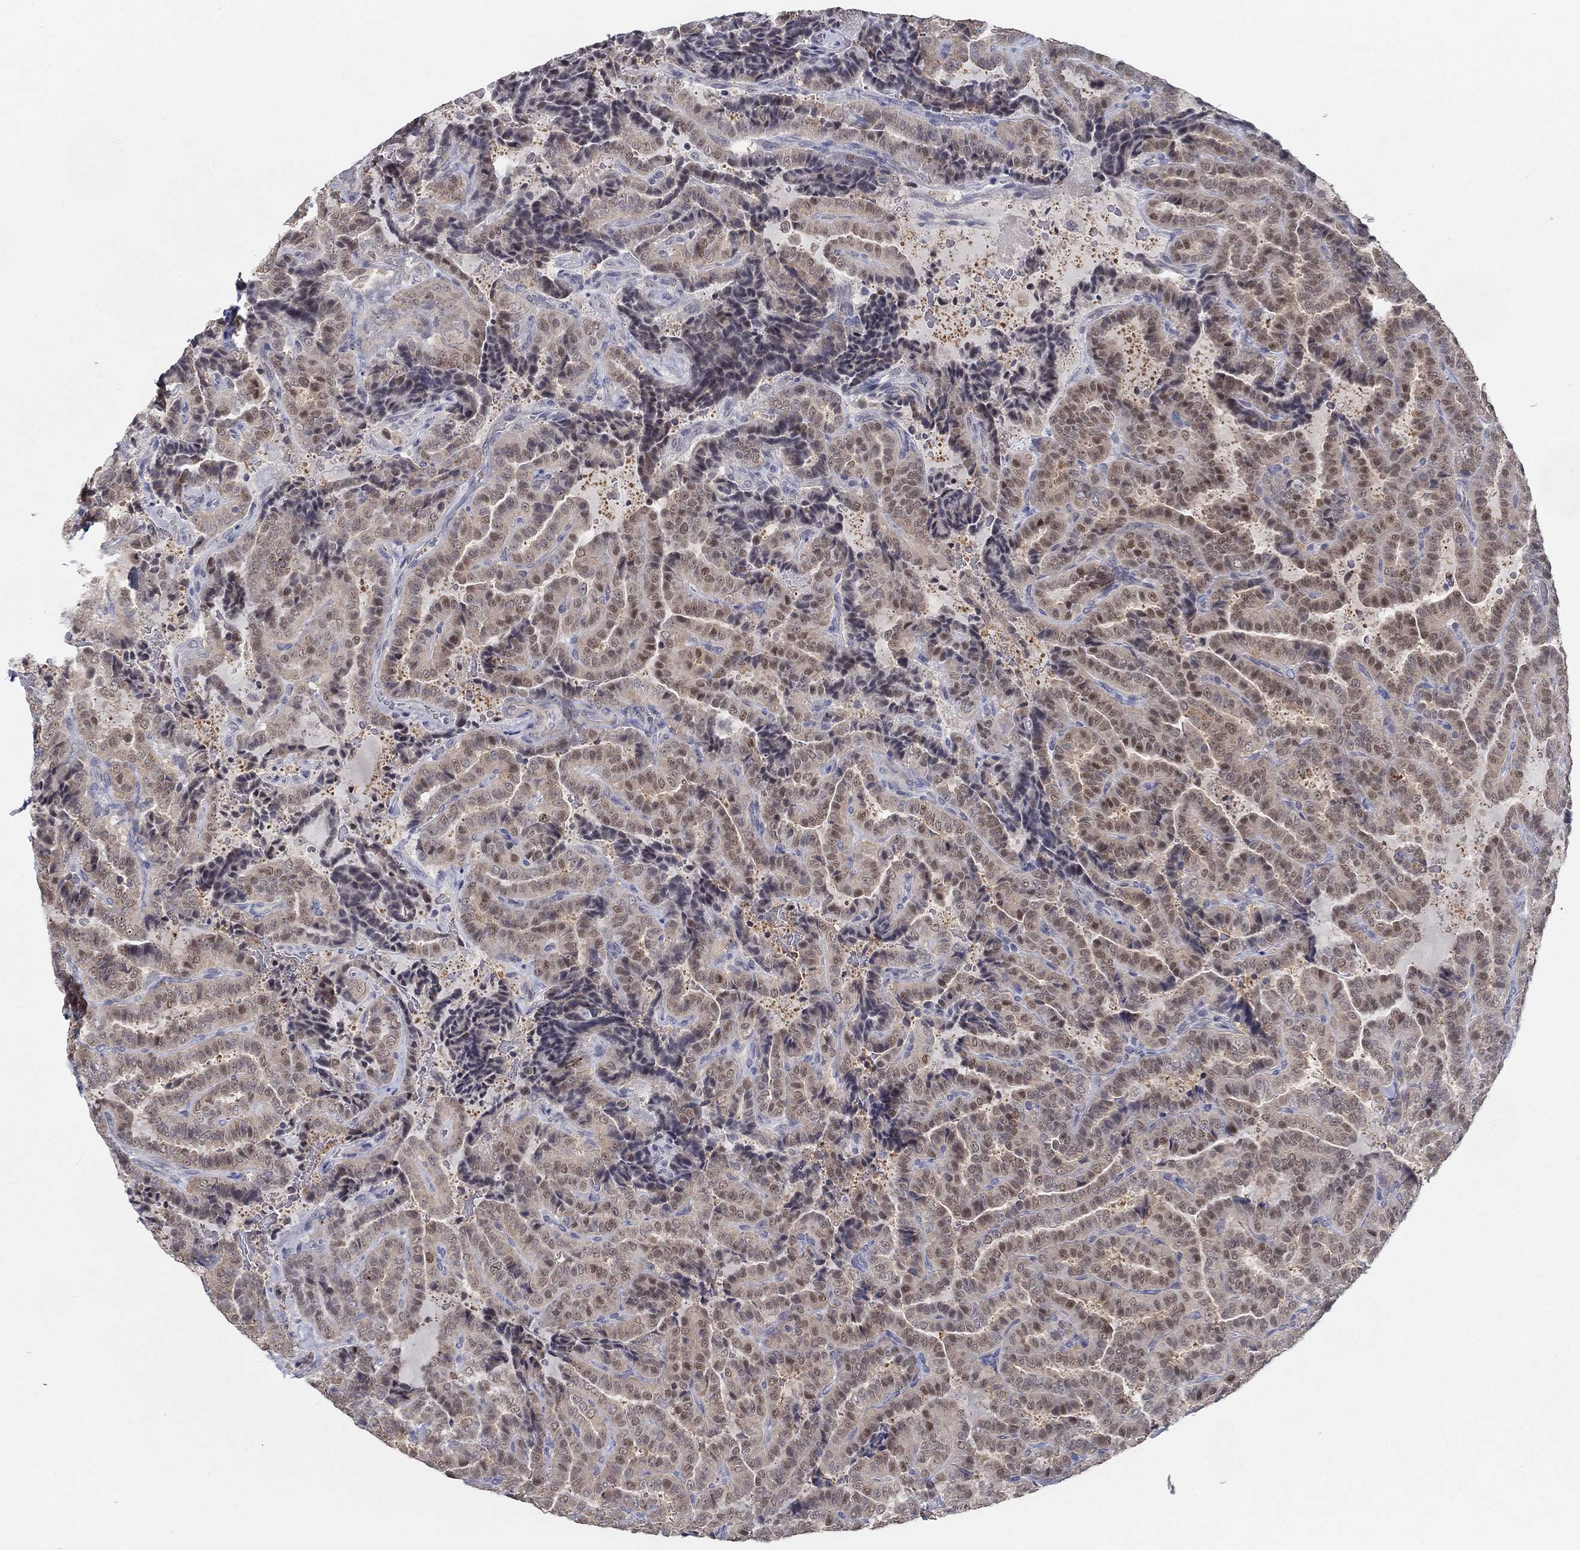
{"staining": {"intensity": "weak", "quantity": "25%-75%", "location": "cytoplasmic/membranous,nuclear"}, "tissue": "thyroid cancer", "cell_type": "Tumor cells", "image_type": "cancer", "snomed": [{"axis": "morphology", "description": "Papillary adenocarcinoma, NOS"}, {"axis": "topography", "description": "Thyroid gland"}], "caption": "A brown stain highlights weak cytoplasmic/membranous and nuclear expression of a protein in thyroid papillary adenocarcinoma tumor cells. (DAB (3,3'-diaminobenzidine) IHC with brightfield microscopy, high magnification).", "gene": "MTSS2", "patient": {"sex": "female", "age": 39}}